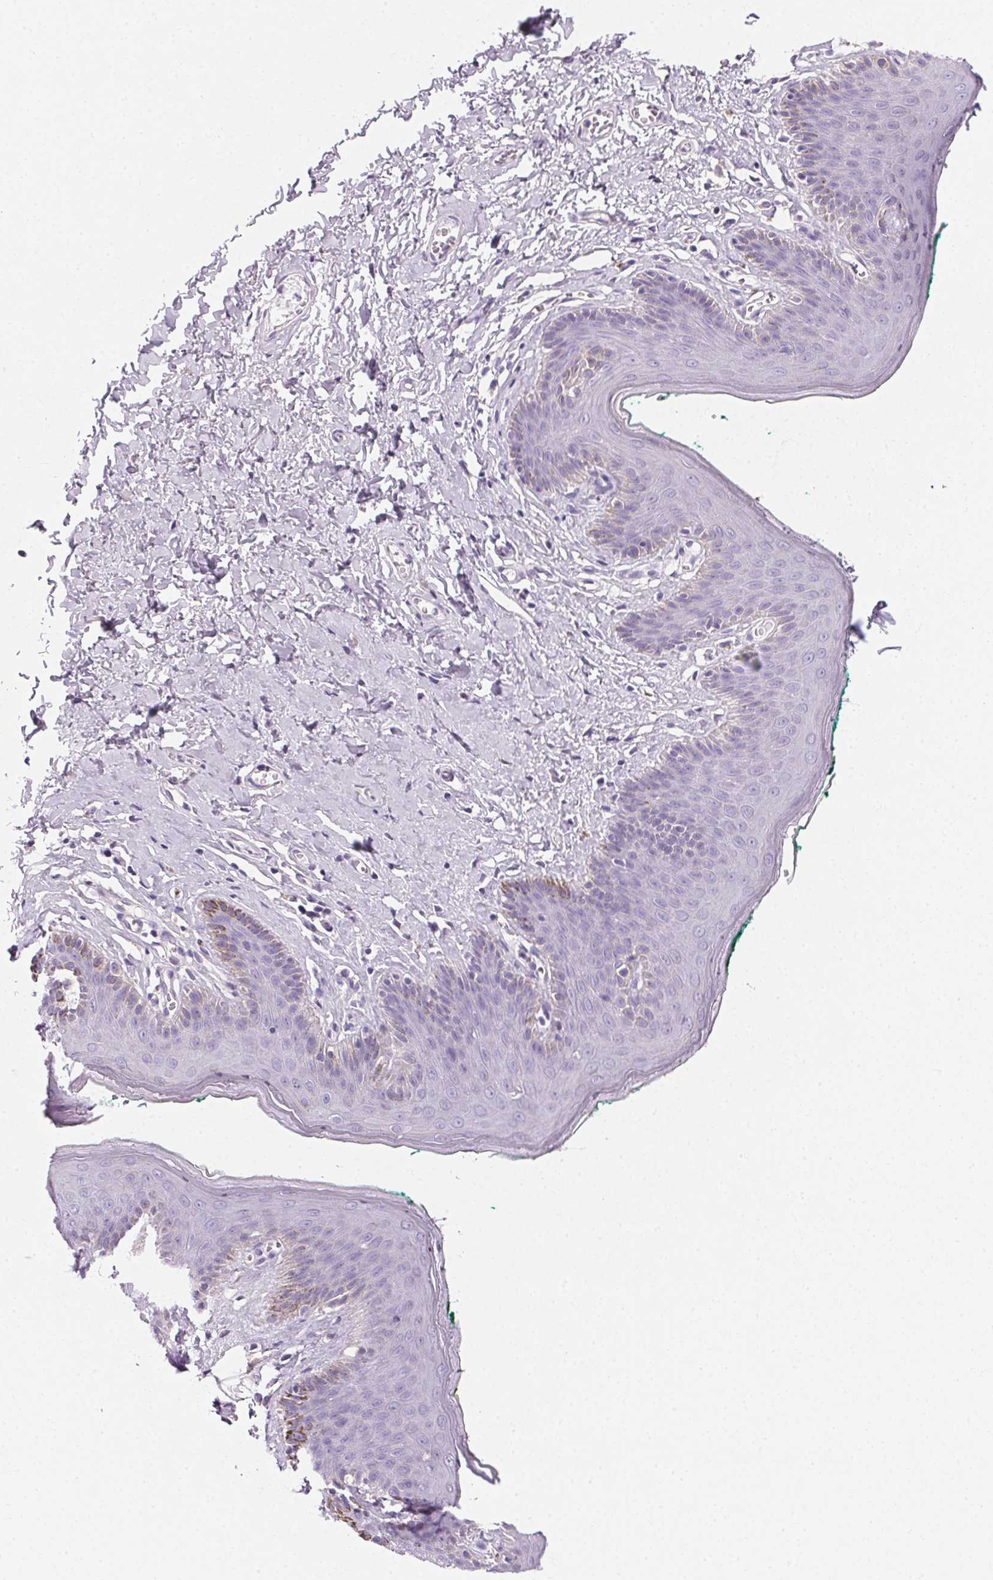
{"staining": {"intensity": "negative", "quantity": "none", "location": "none"}, "tissue": "skin", "cell_type": "Epidermal cells", "image_type": "normal", "snomed": [{"axis": "morphology", "description": "Normal tissue, NOS"}, {"axis": "topography", "description": "Vulva"}, {"axis": "topography", "description": "Peripheral nerve tissue"}], "caption": "The IHC histopathology image has no significant staining in epidermal cells of skin. The staining was performed using DAB (3,3'-diaminobenzidine) to visualize the protein expression in brown, while the nuclei were stained in blue with hematoxylin (Magnification: 20x).", "gene": "PRSS1", "patient": {"sex": "female", "age": 66}}